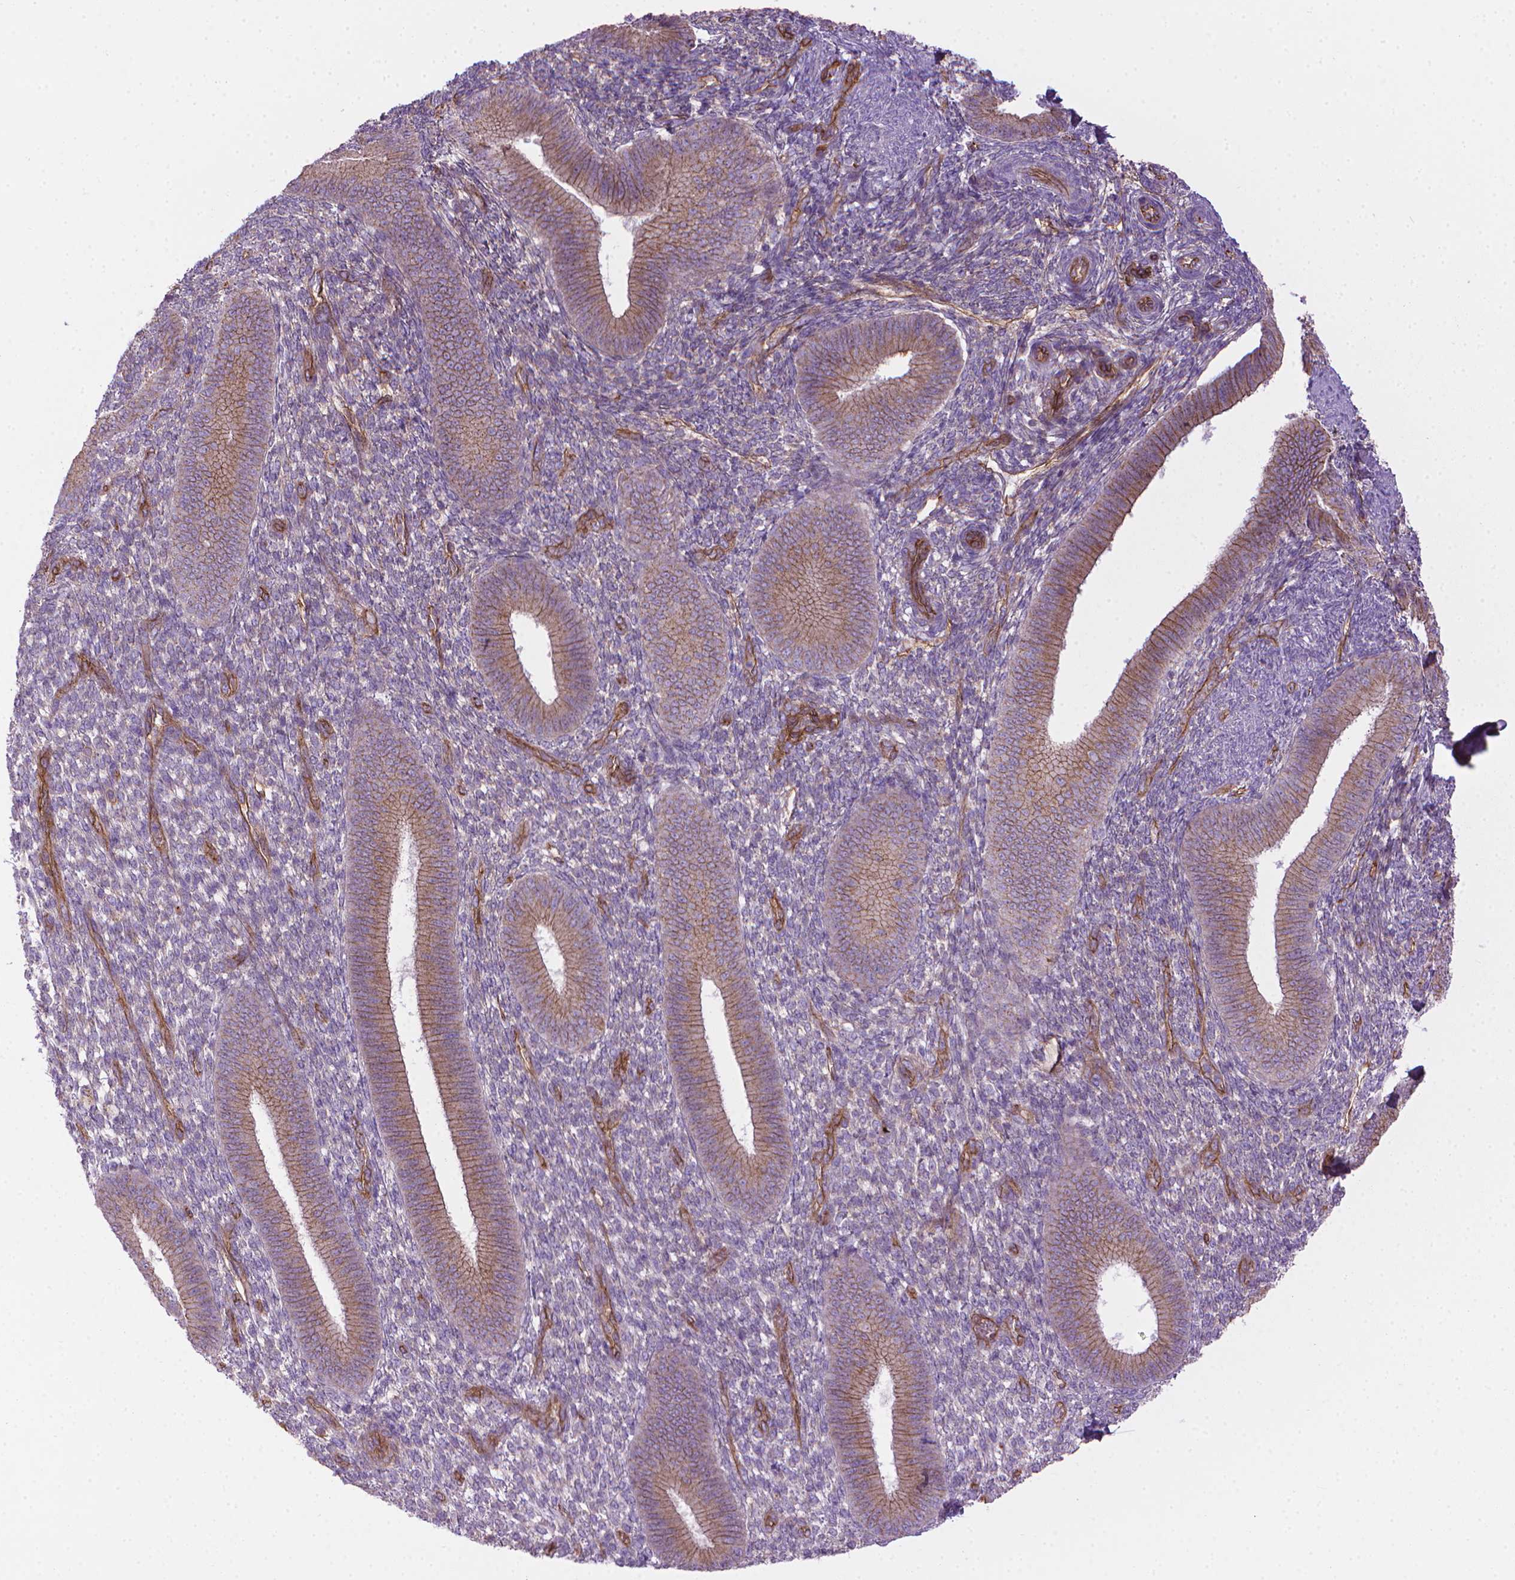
{"staining": {"intensity": "moderate", "quantity": "<25%", "location": "cytoplasmic/membranous"}, "tissue": "endometrium", "cell_type": "Cells in endometrial stroma", "image_type": "normal", "snomed": [{"axis": "morphology", "description": "Normal tissue, NOS"}, {"axis": "topography", "description": "Endometrium"}], "caption": "This image shows unremarkable endometrium stained with immunohistochemistry to label a protein in brown. The cytoplasmic/membranous of cells in endometrial stroma show moderate positivity for the protein. Nuclei are counter-stained blue.", "gene": "TENT5A", "patient": {"sex": "female", "age": 39}}